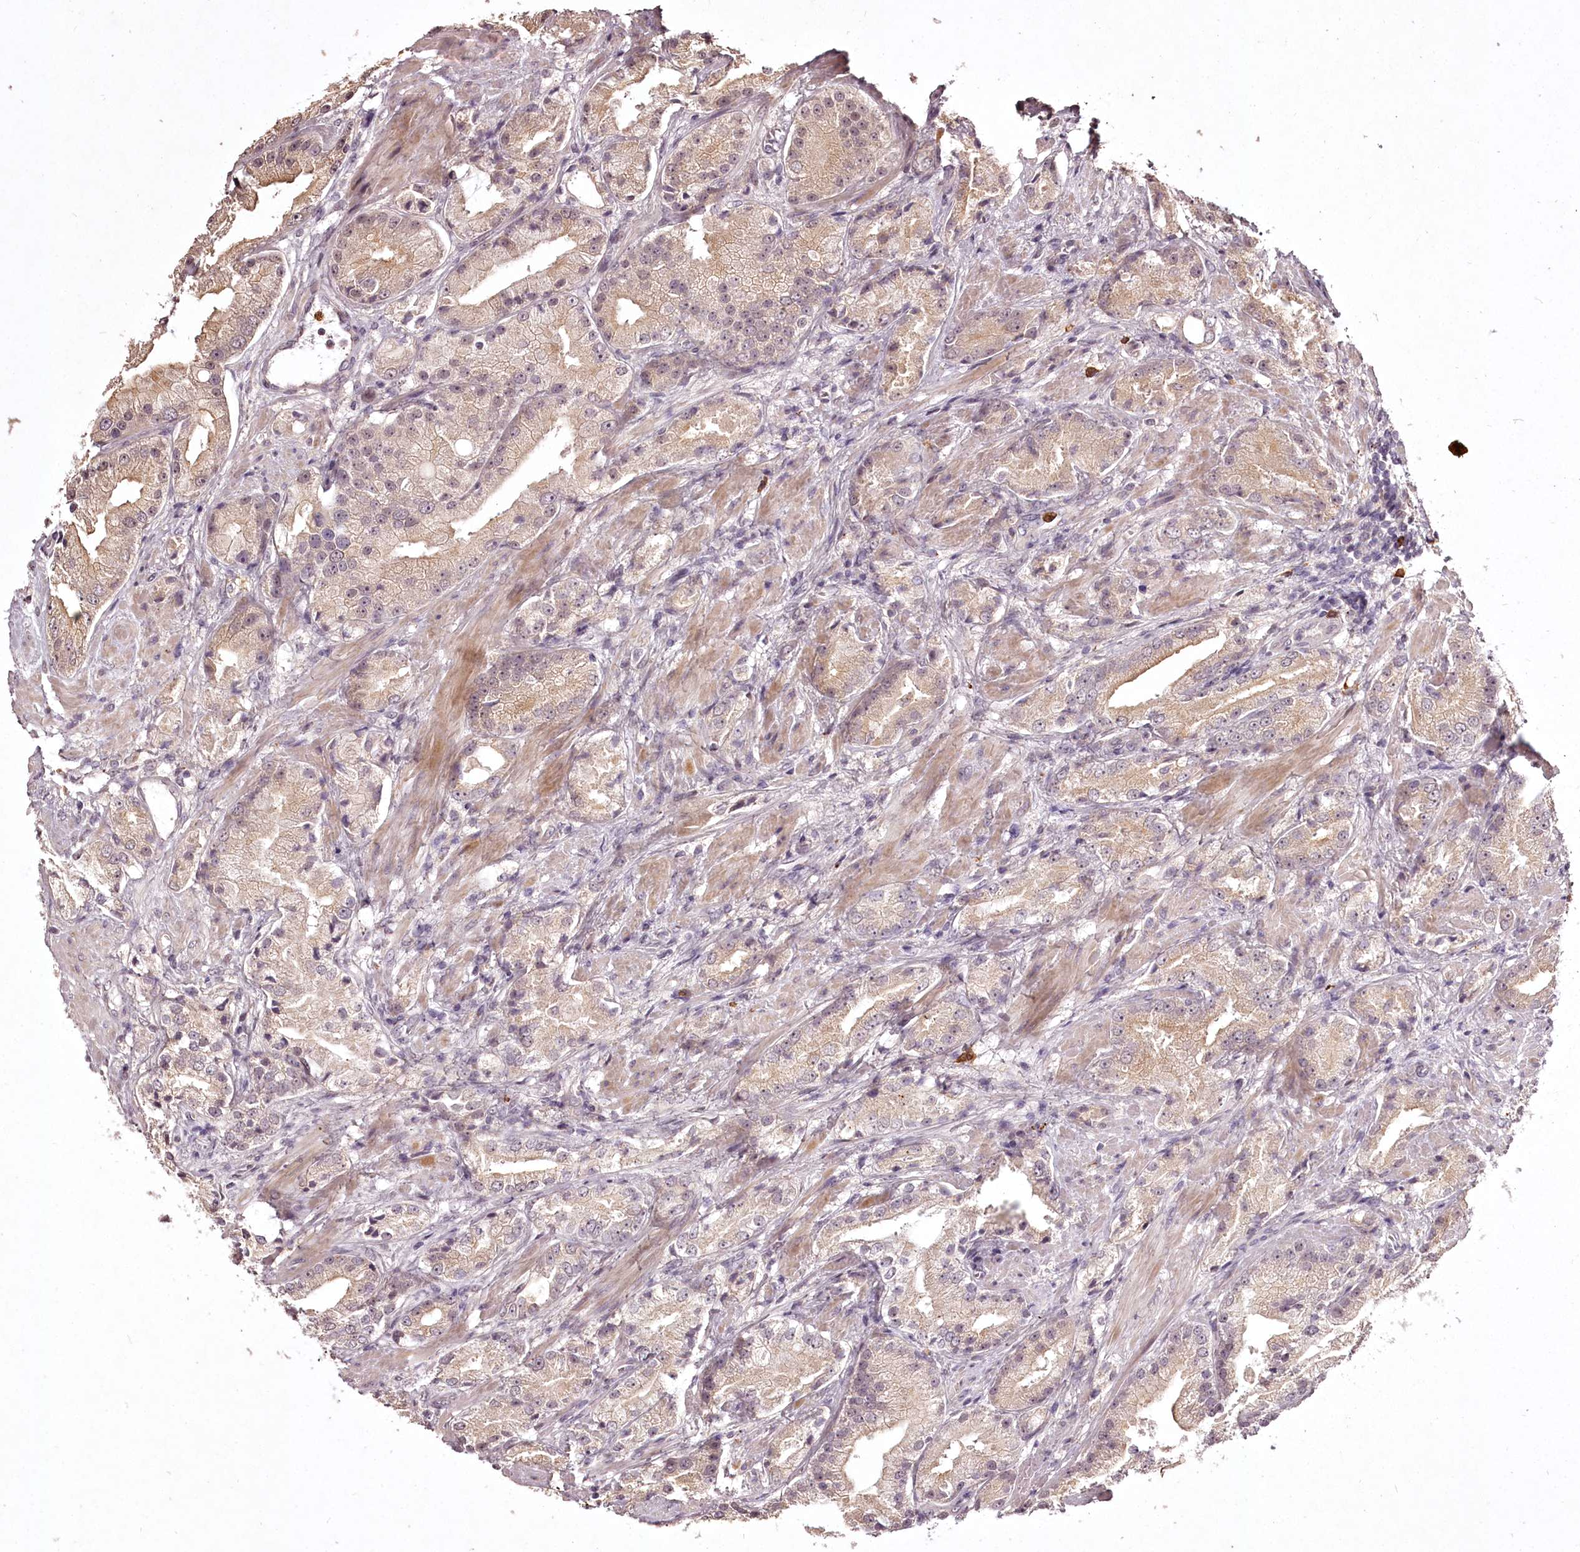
{"staining": {"intensity": "weak", "quantity": "25%-75%", "location": "cytoplasmic/membranous"}, "tissue": "prostate cancer", "cell_type": "Tumor cells", "image_type": "cancer", "snomed": [{"axis": "morphology", "description": "Adenocarcinoma, Low grade"}, {"axis": "topography", "description": "Prostate"}], "caption": "Protein staining of prostate cancer tissue demonstrates weak cytoplasmic/membranous positivity in approximately 25%-75% of tumor cells.", "gene": "ADRA1D", "patient": {"sex": "male", "age": 67}}